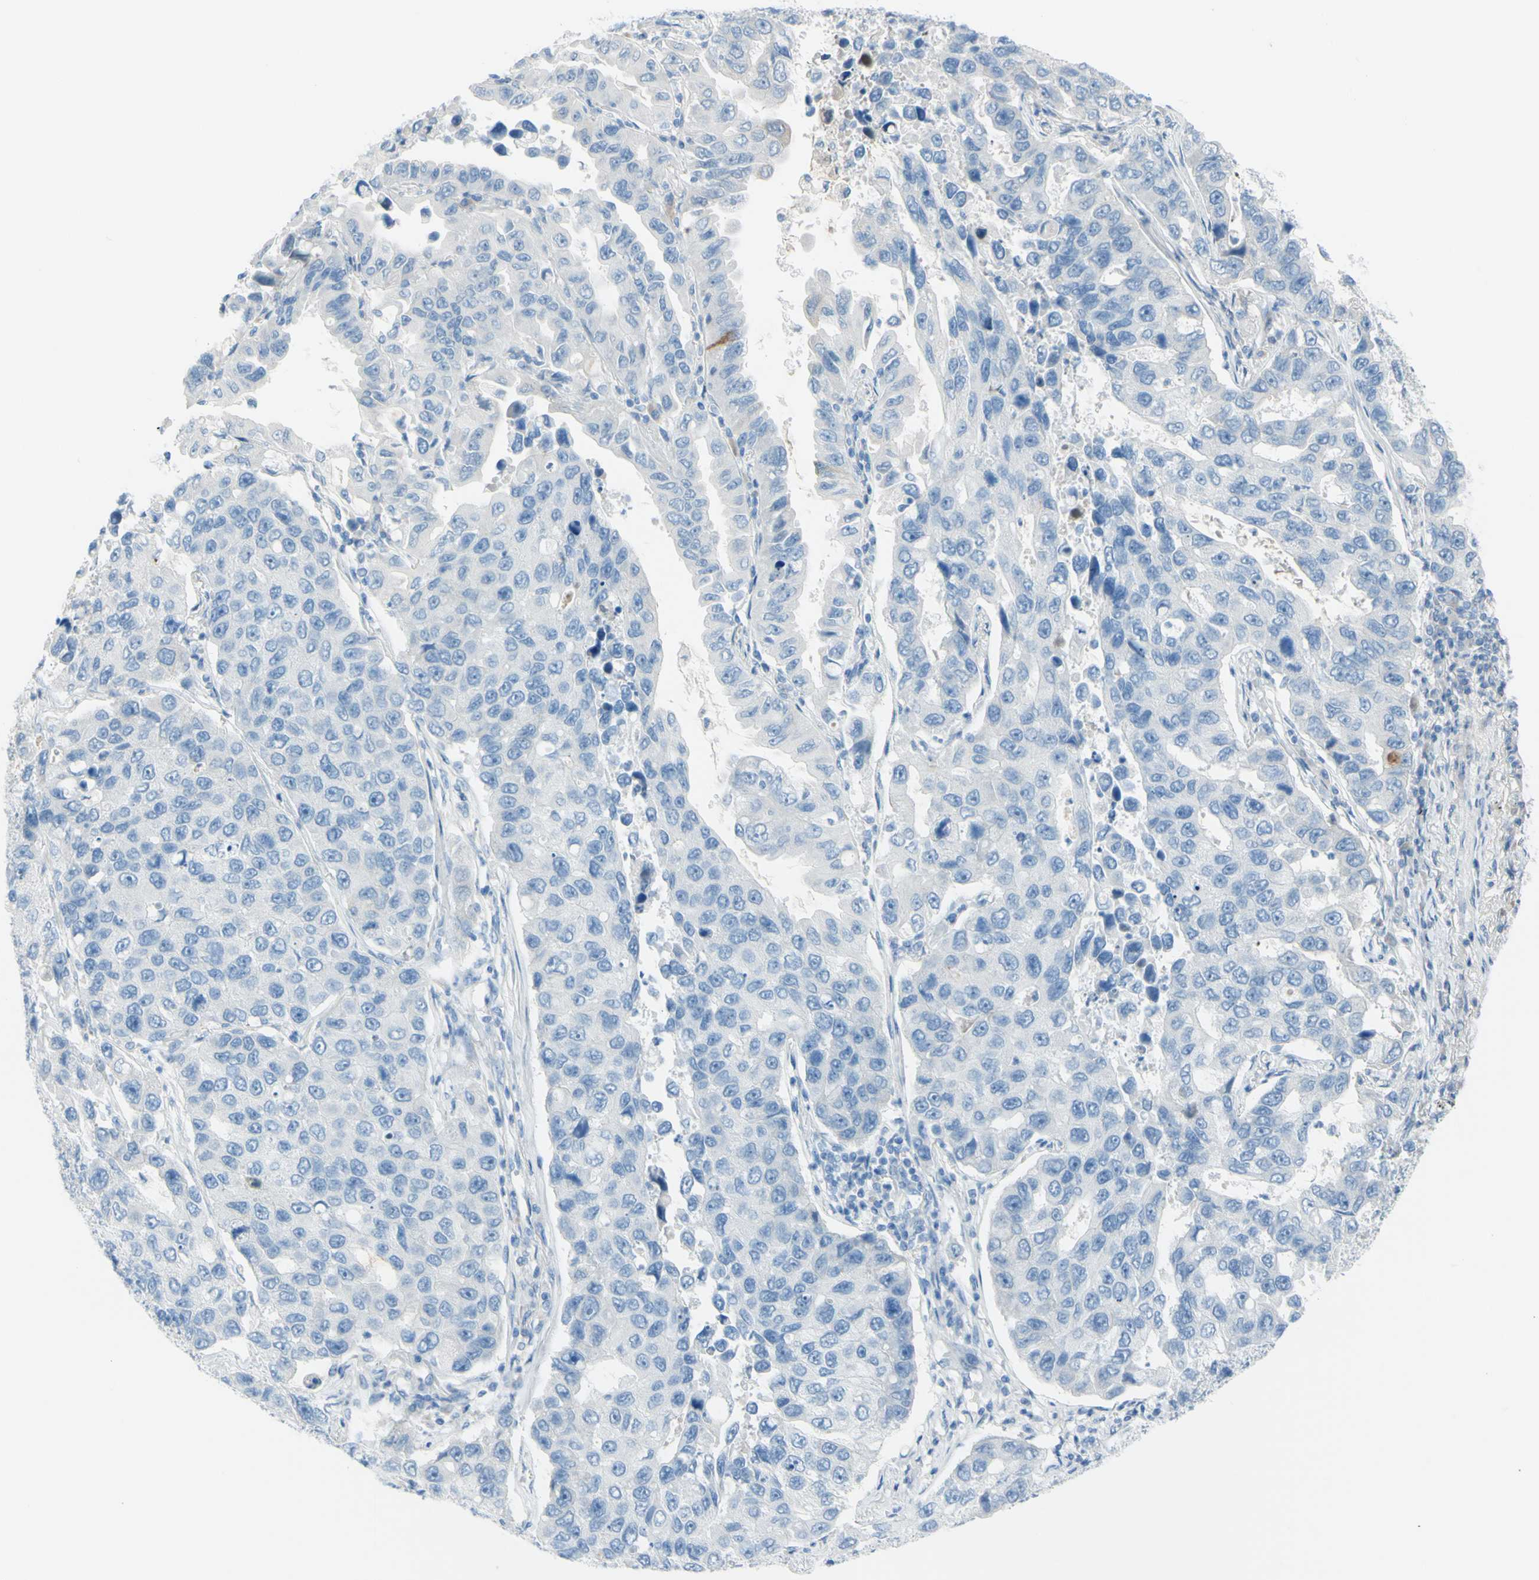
{"staining": {"intensity": "negative", "quantity": "none", "location": "none"}, "tissue": "lung cancer", "cell_type": "Tumor cells", "image_type": "cancer", "snomed": [{"axis": "morphology", "description": "Adenocarcinoma, NOS"}, {"axis": "topography", "description": "Lung"}], "caption": "Immunohistochemistry (IHC) histopathology image of neoplastic tissue: lung cancer stained with DAB demonstrates no significant protein staining in tumor cells.", "gene": "TFPI2", "patient": {"sex": "male", "age": 64}}